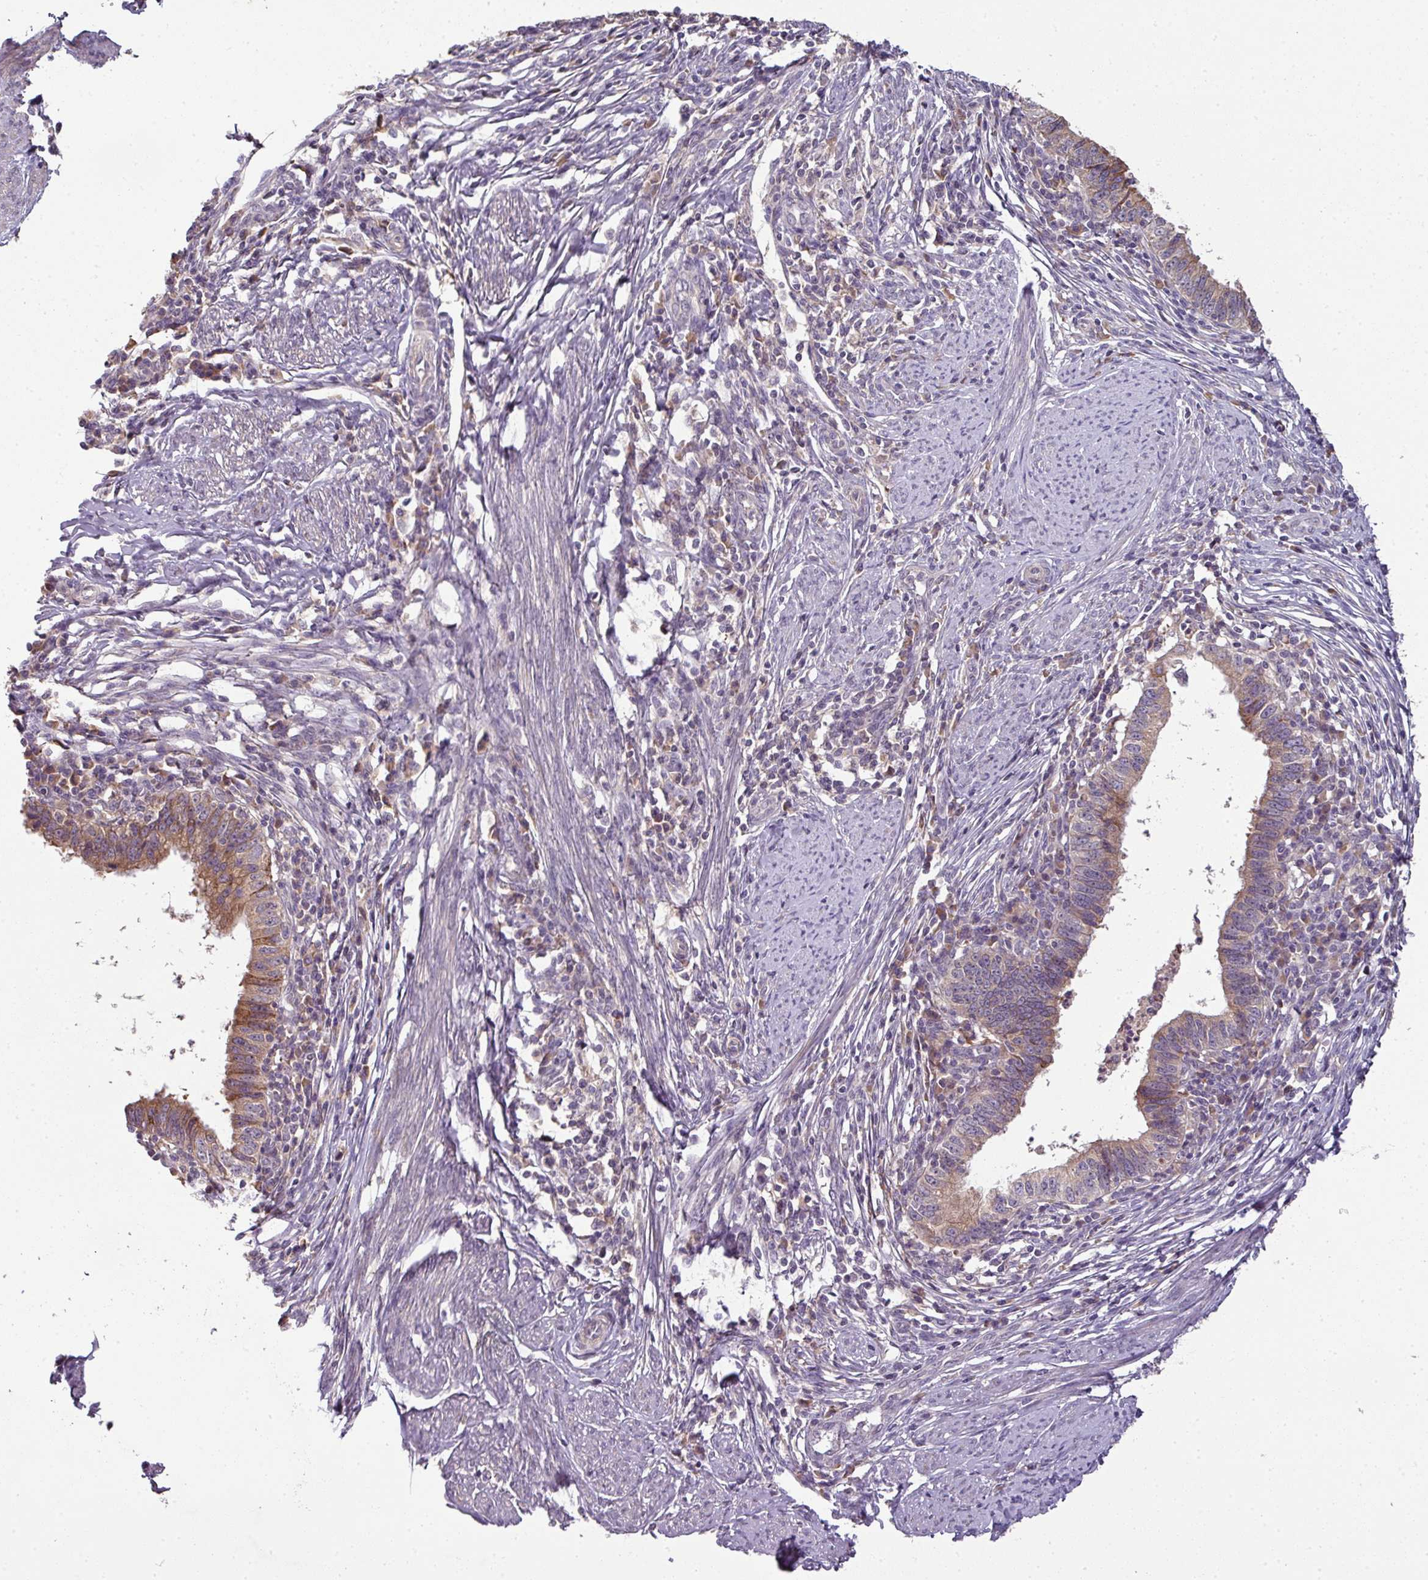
{"staining": {"intensity": "moderate", "quantity": ">75%", "location": "cytoplasmic/membranous"}, "tissue": "cervical cancer", "cell_type": "Tumor cells", "image_type": "cancer", "snomed": [{"axis": "morphology", "description": "Adenocarcinoma, NOS"}, {"axis": "topography", "description": "Cervix"}], "caption": "Immunohistochemical staining of cervical adenocarcinoma reveals moderate cytoplasmic/membranous protein expression in about >75% of tumor cells.", "gene": "SPCS3", "patient": {"sex": "female", "age": 36}}